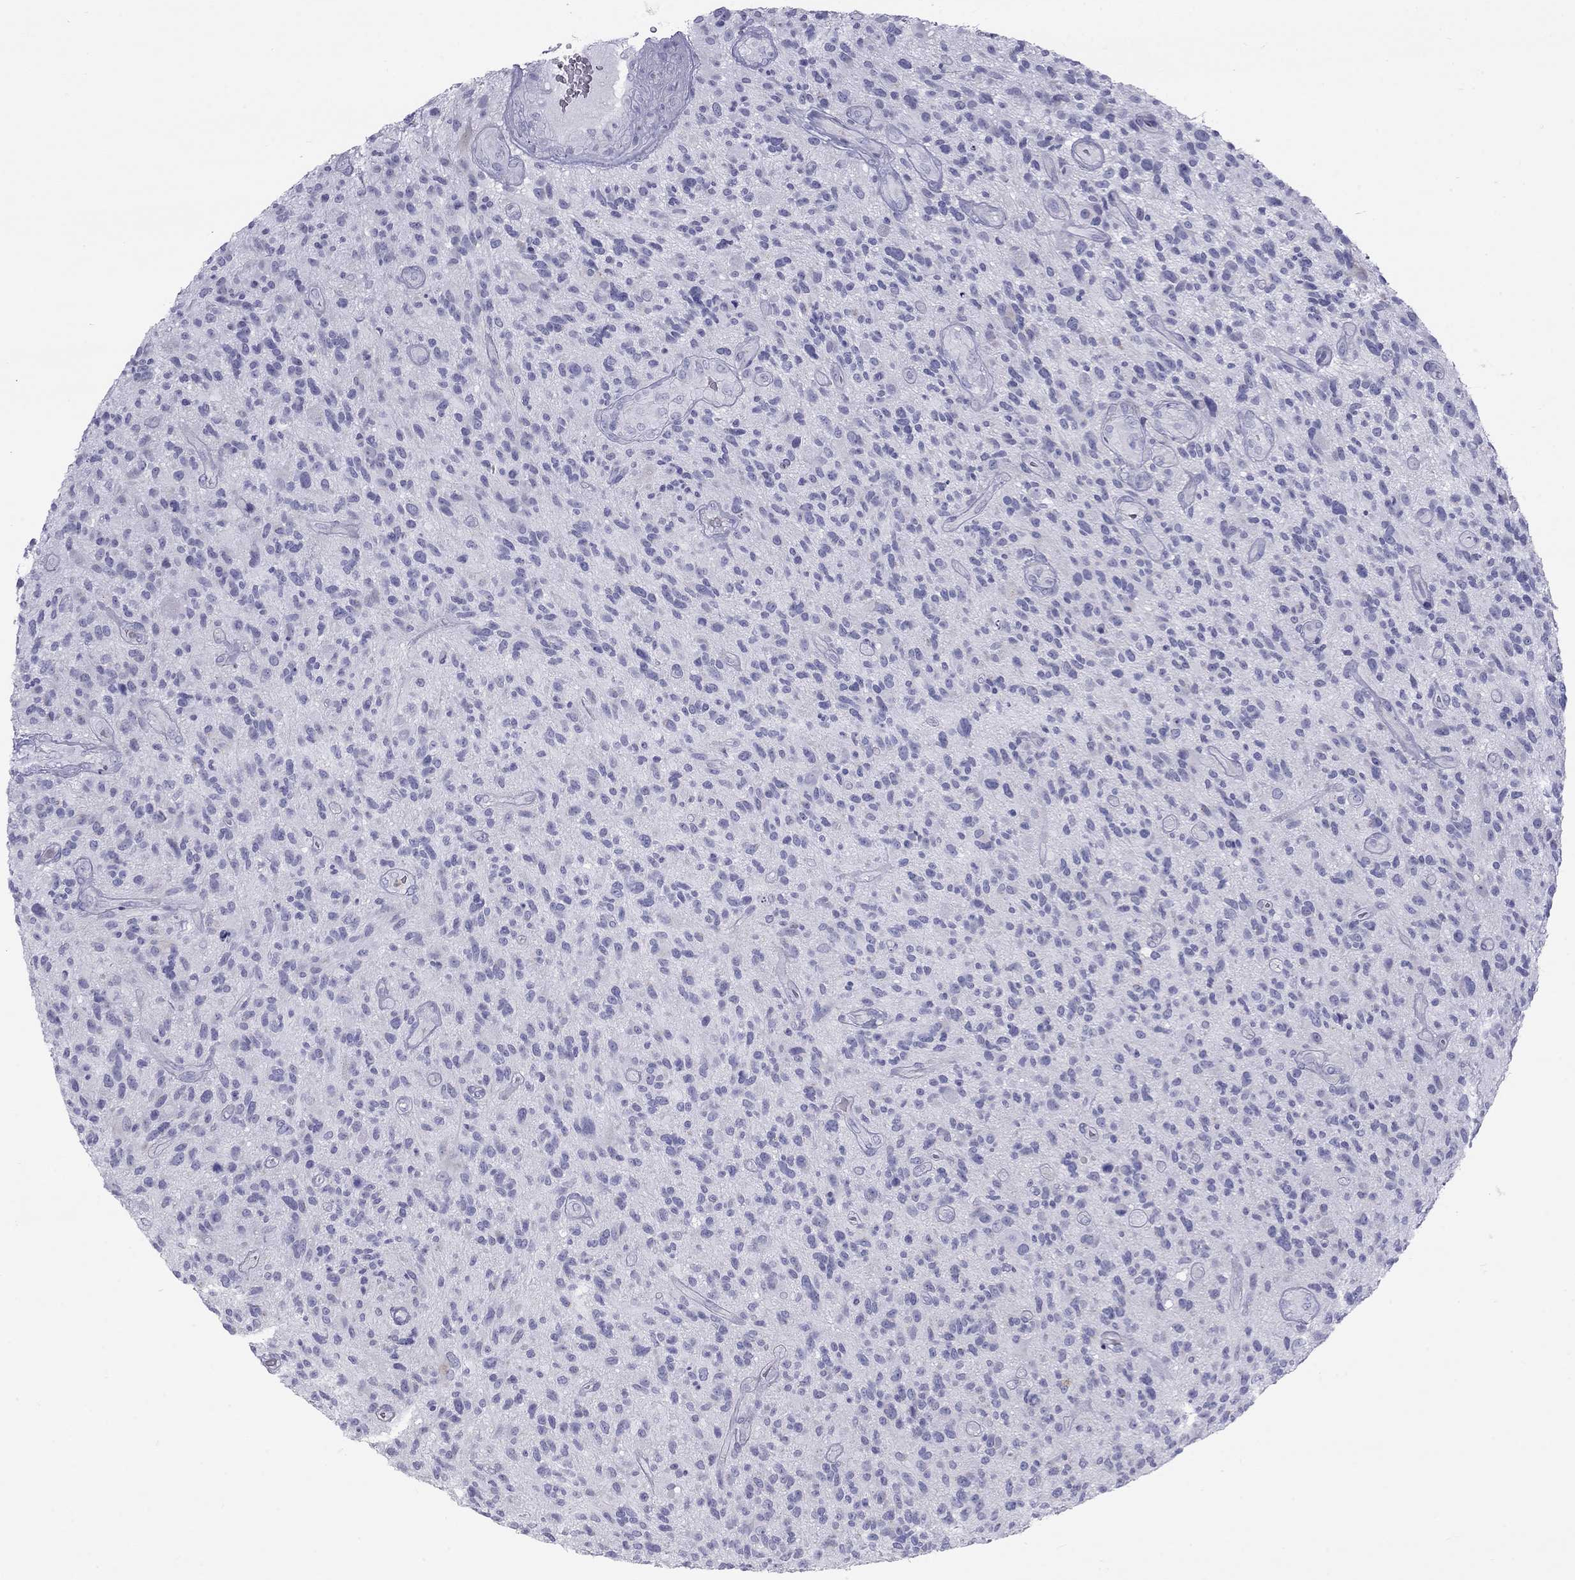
{"staining": {"intensity": "negative", "quantity": "none", "location": "none"}, "tissue": "glioma", "cell_type": "Tumor cells", "image_type": "cancer", "snomed": [{"axis": "morphology", "description": "Glioma, malignant, High grade"}, {"axis": "topography", "description": "Brain"}], "caption": "Protein analysis of glioma displays no significant expression in tumor cells.", "gene": "TDRD6", "patient": {"sex": "male", "age": 47}}